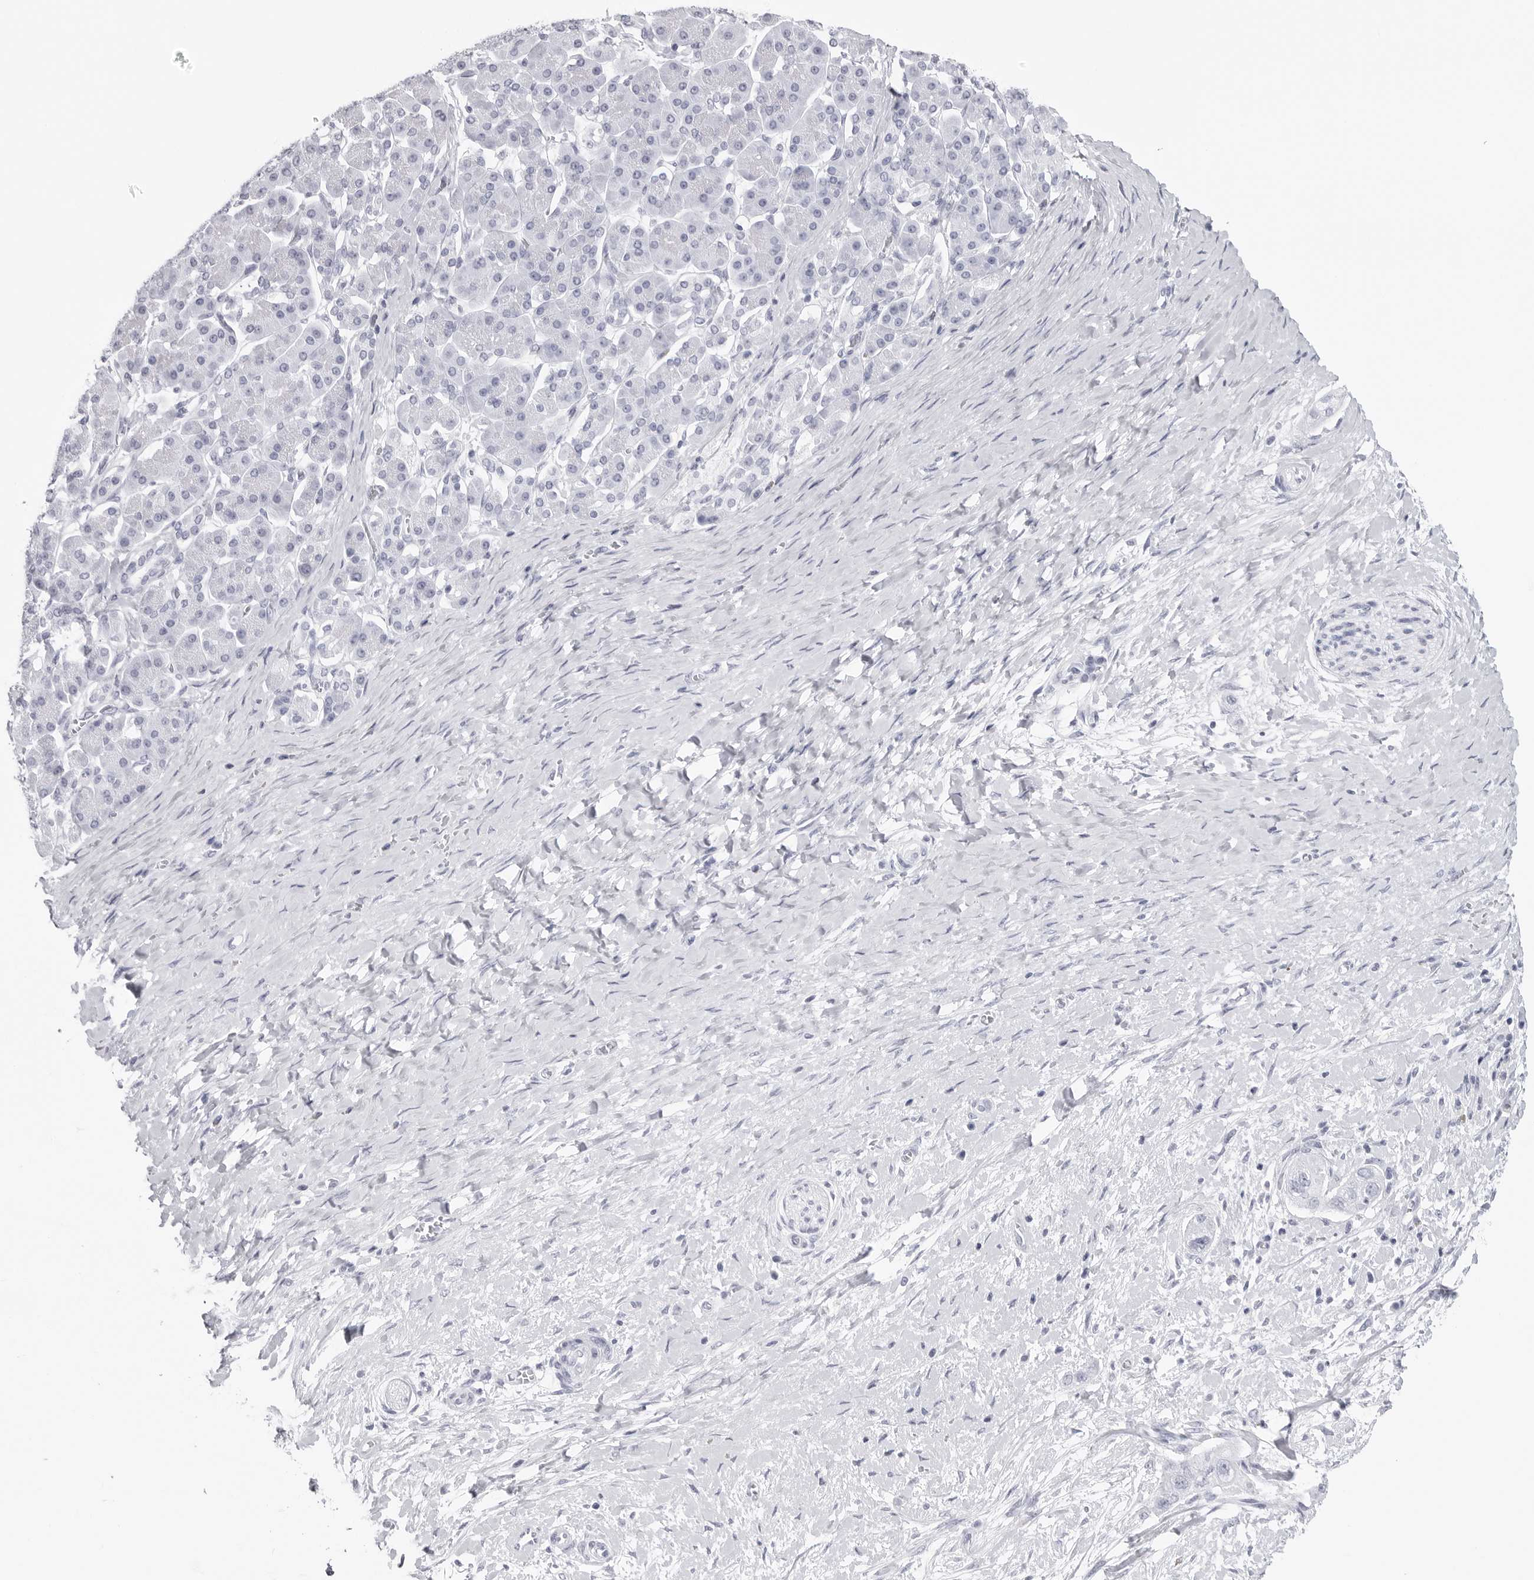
{"staining": {"intensity": "negative", "quantity": "none", "location": "none"}, "tissue": "pancreatic cancer", "cell_type": "Tumor cells", "image_type": "cancer", "snomed": [{"axis": "morphology", "description": "Adenocarcinoma, NOS"}, {"axis": "topography", "description": "Pancreas"}], "caption": "Tumor cells are negative for protein expression in human pancreatic cancer.", "gene": "CST2", "patient": {"sex": "male", "age": 58}}